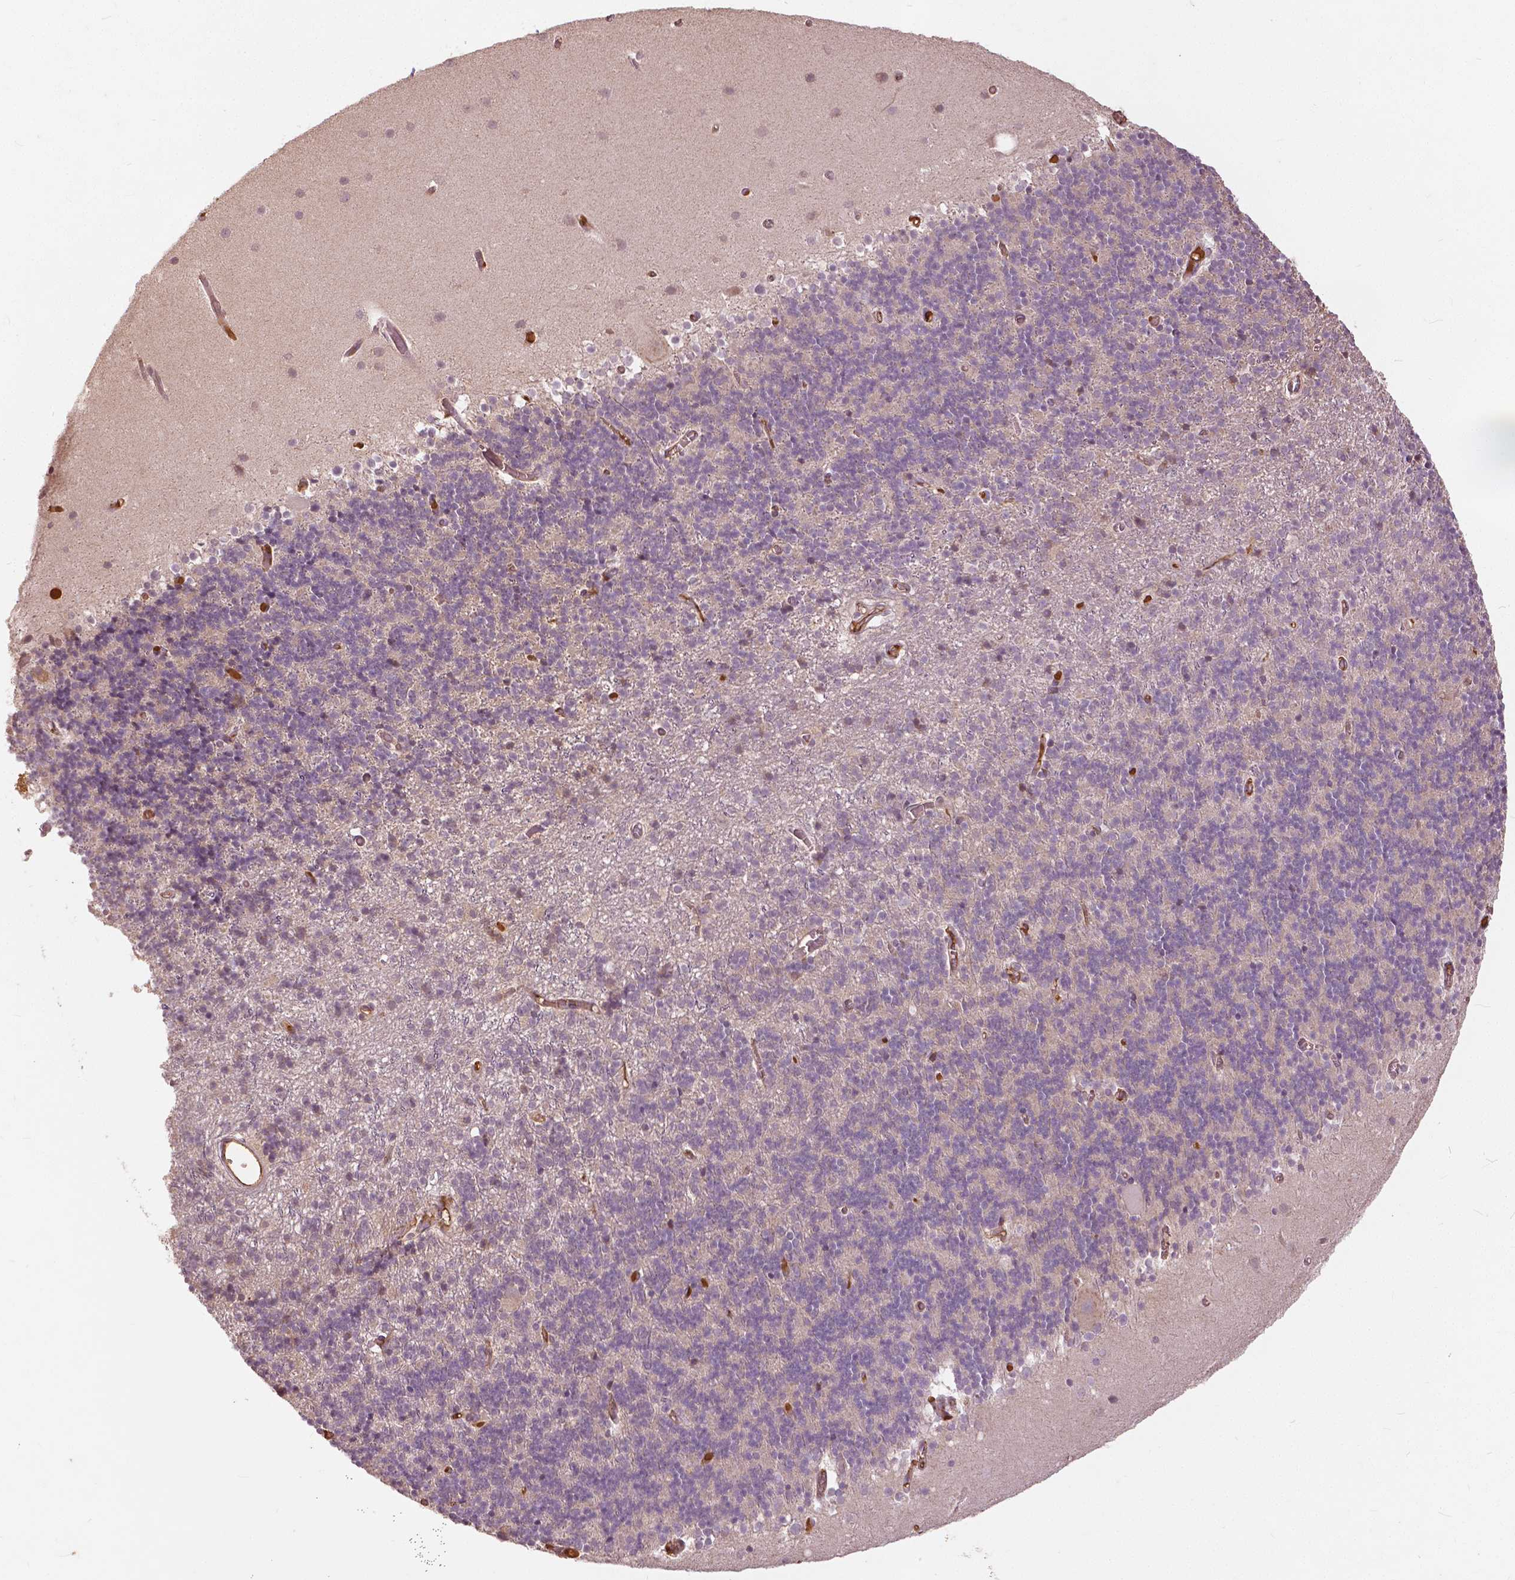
{"staining": {"intensity": "negative", "quantity": "none", "location": "none"}, "tissue": "cerebellum", "cell_type": "Cells in granular layer", "image_type": "normal", "snomed": [{"axis": "morphology", "description": "Normal tissue, NOS"}, {"axis": "topography", "description": "Cerebellum"}], "caption": "Immunohistochemistry (IHC) image of normal cerebellum: human cerebellum stained with DAB exhibits no significant protein positivity in cells in granular layer.", "gene": "ANGPTL4", "patient": {"sex": "male", "age": 70}}